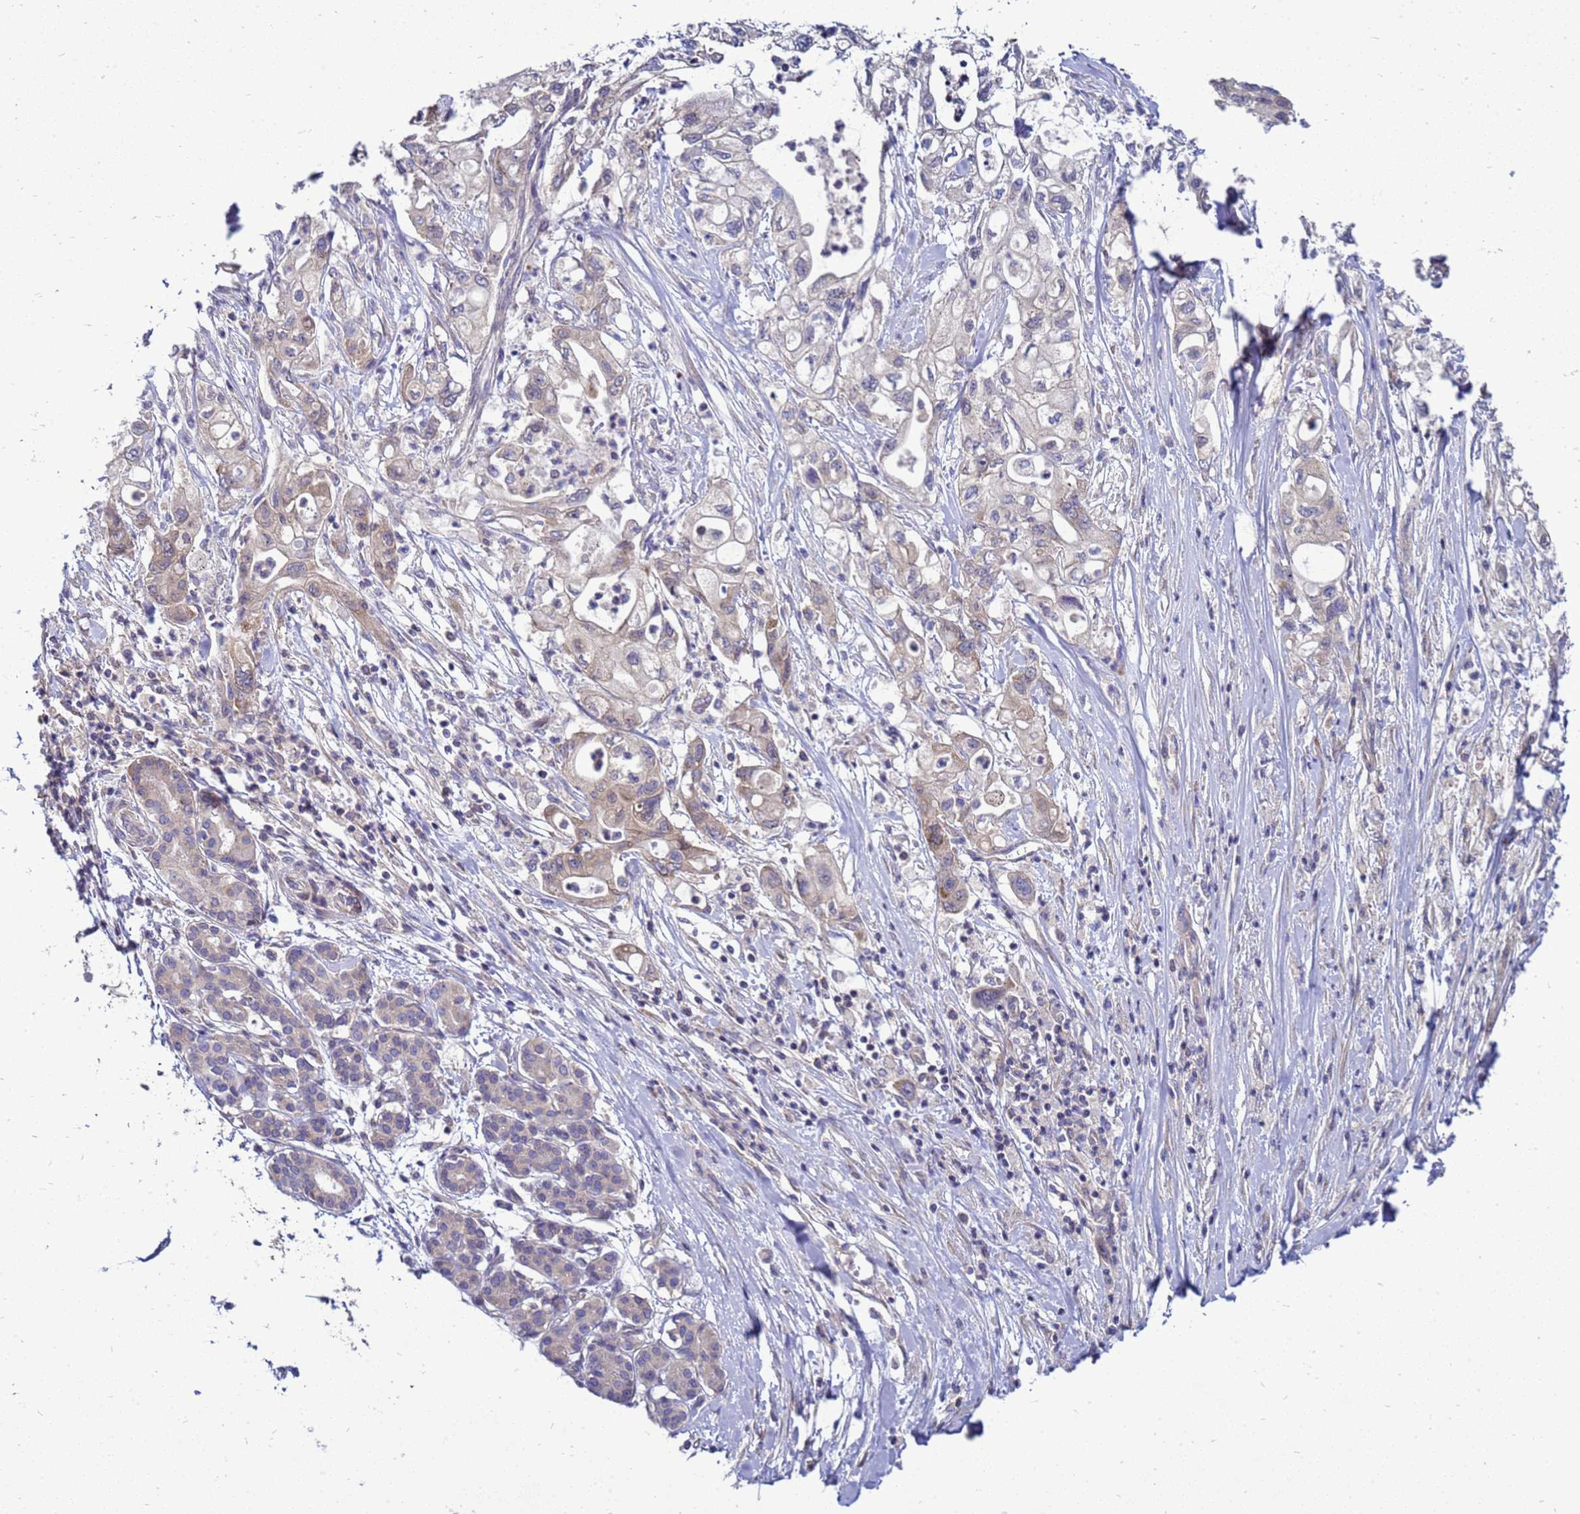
{"staining": {"intensity": "weak", "quantity": "<25%", "location": "cytoplasmic/membranous"}, "tissue": "pancreatic cancer", "cell_type": "Tumor cells", "image_type": "cancer", "snomed": [{"axis": "morphology", "description": "Adenocarcinoma, NOS"}, {"axis": "topography", "description": "Pancreas"}], "caption": "Tumor cells show no significant expression in adenocarcinoma (pancreatic).", "gene": "MON1B", "patient": {"sex": "male", "age": 79}}